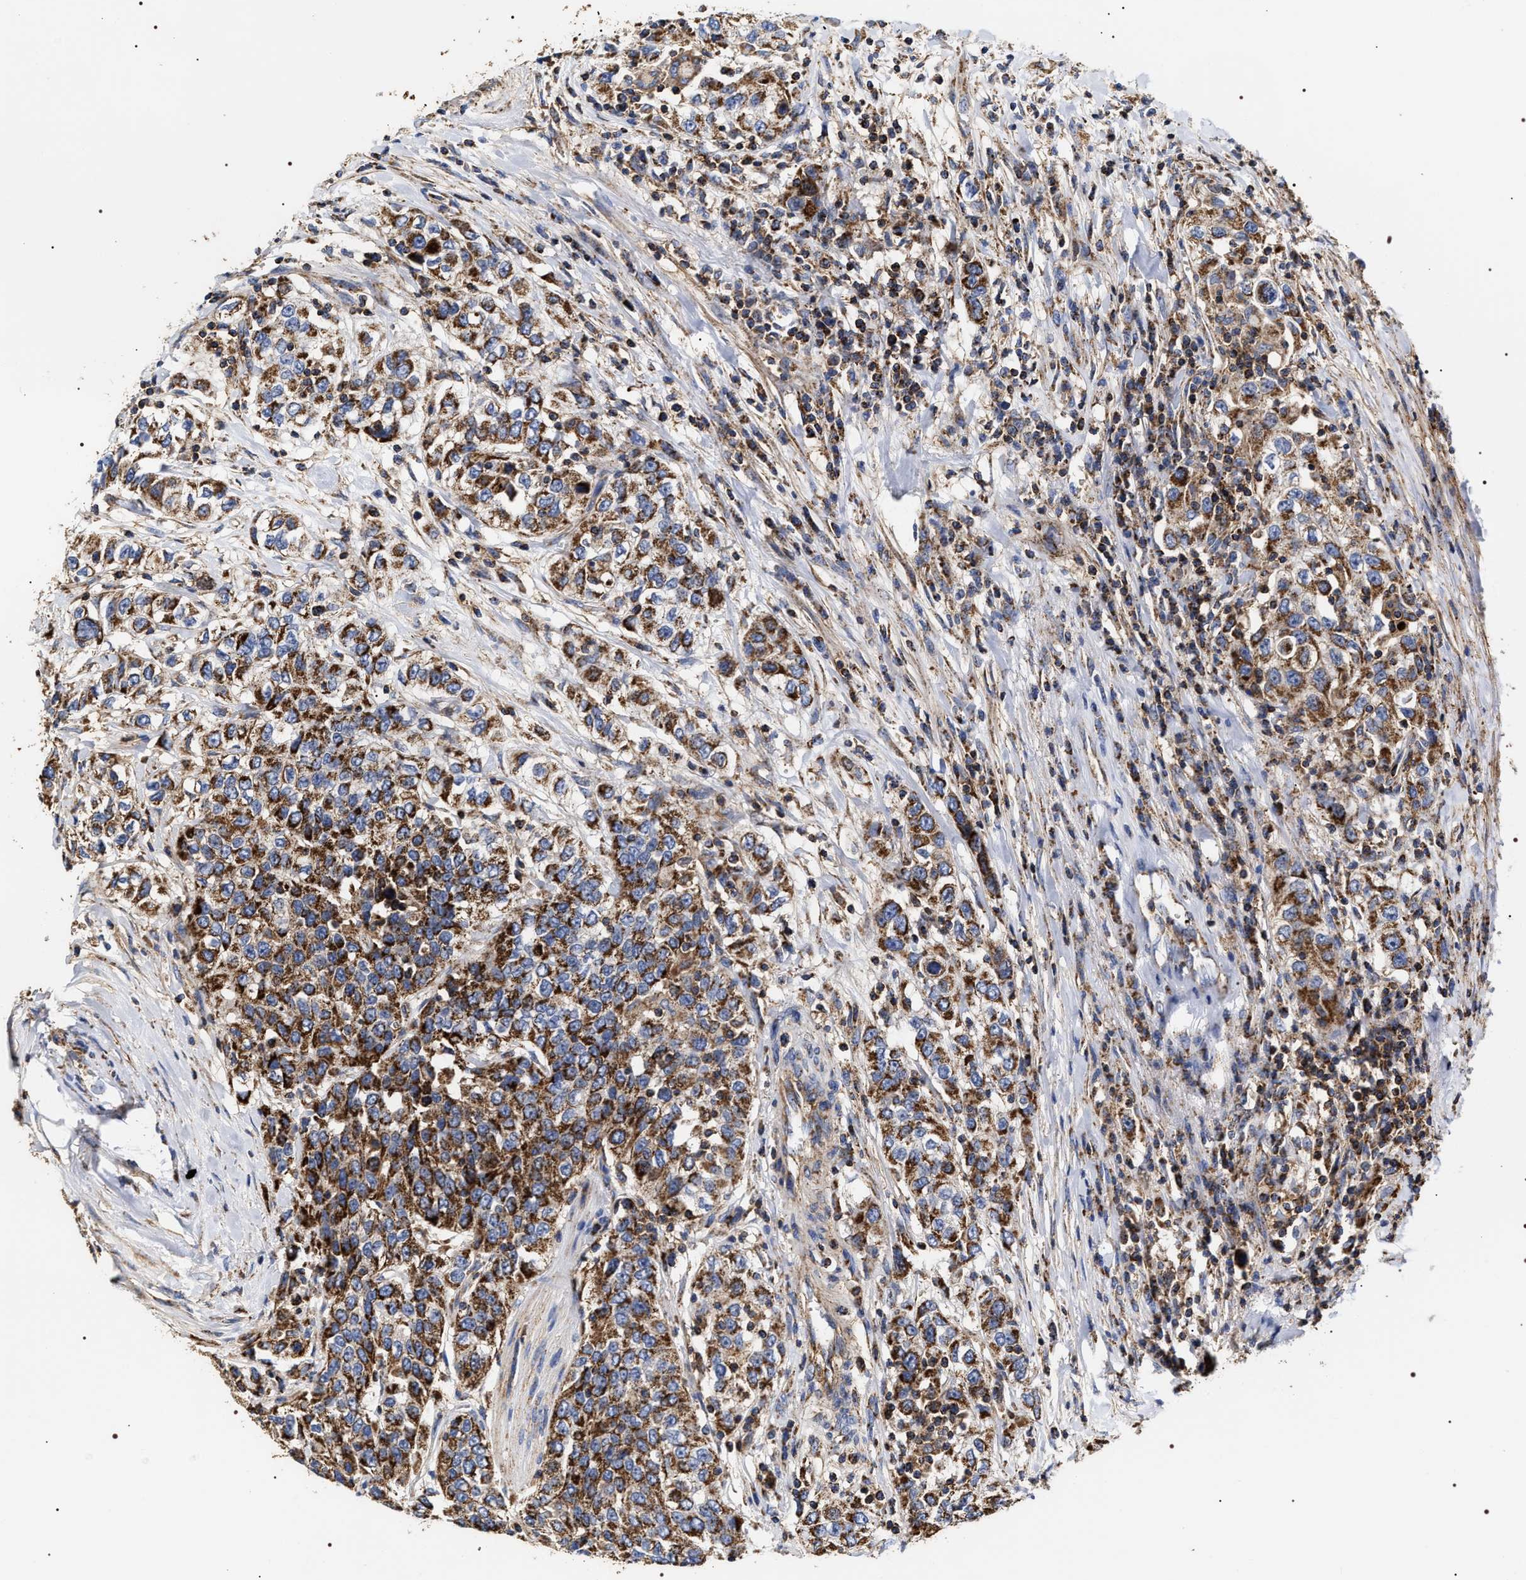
{"staining": {"intensity": "strong", "quantity": ">75%", "location": "cytoplasmic/membranous"}, "tissue": "urothelial cancer", "cell_type": "Tumor cells", "image_type": "cancer", "snomed": [{"axis": "morphology", "description": "Urothelial carcinoma, High grade"}, {"axis": "topography", "description": "Urinary bladder"}], "caption": "An IHC image of neoplastic tissue is shown. Protein staining in brown shows strong cytoplasmic/membranous positivity in urothelial carcinoma (high-grade) within tumor cells. Ihc stains the protein in brown and the nuclei are stained blue.", "gene": "COG5", "patient": {"sex": "female", "age": 80}}